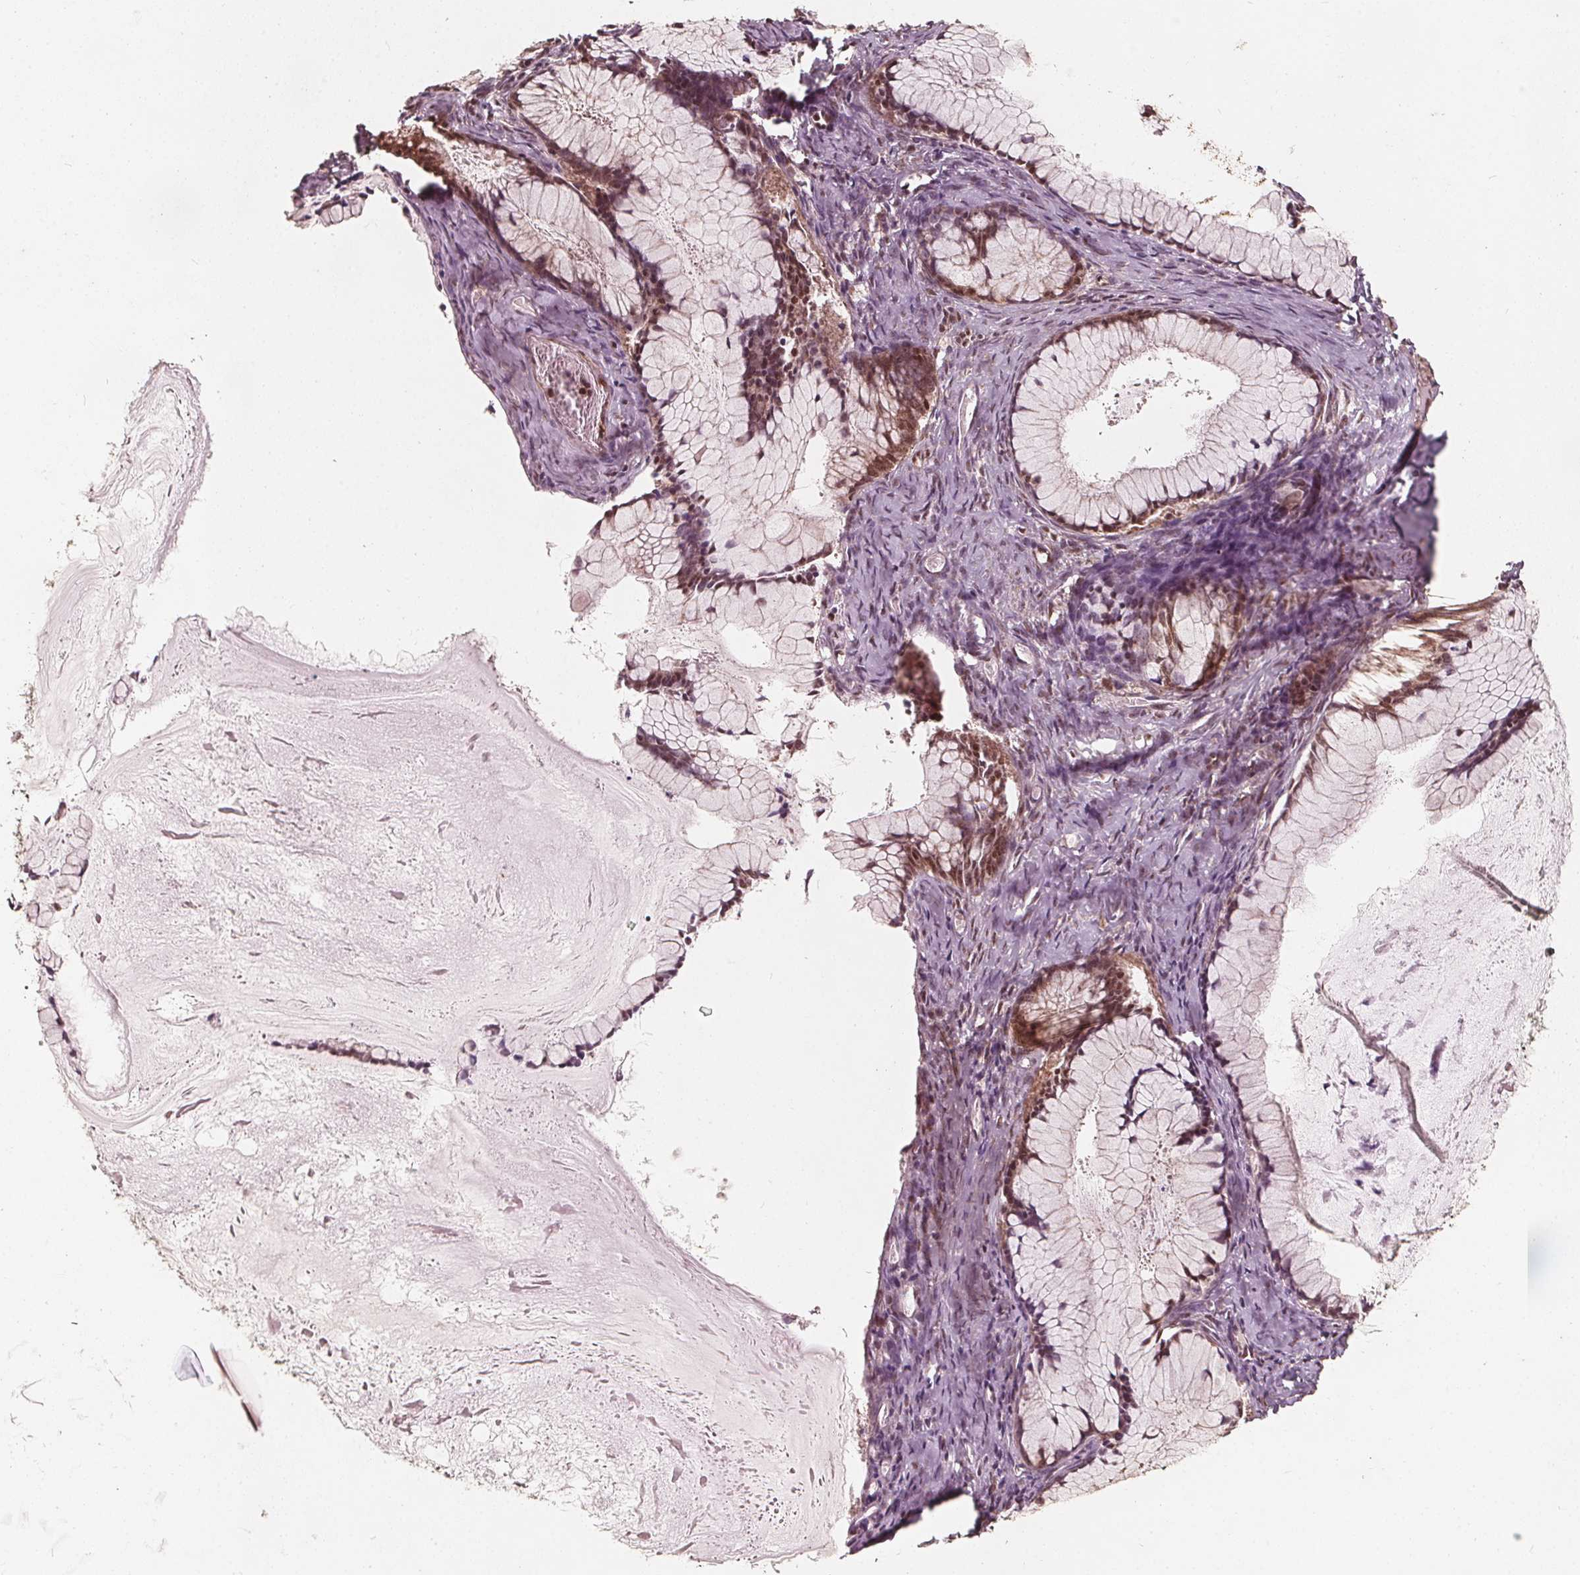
{"staining": {"intensity": "strong", "quantity": ">75%", "location": "cytoplasmic/membranous,nuclear"}, "tissue": "ovarian cancer", "cell_type": "Tumor cells", "image_type": "cancer", "snomed": [{"axis": "morphology", "description": "Cystadenocarcinoma, mucinous, NOS"}, {"axis": "topography", "description": "Ovary"}], "caption": "Mucinous cystadenocarcinoma (ovarian) stained with a protein marker displays strong staining in tumor cells.", "gene": "AIP", "patient": {"sex": "female", "age": 41}}